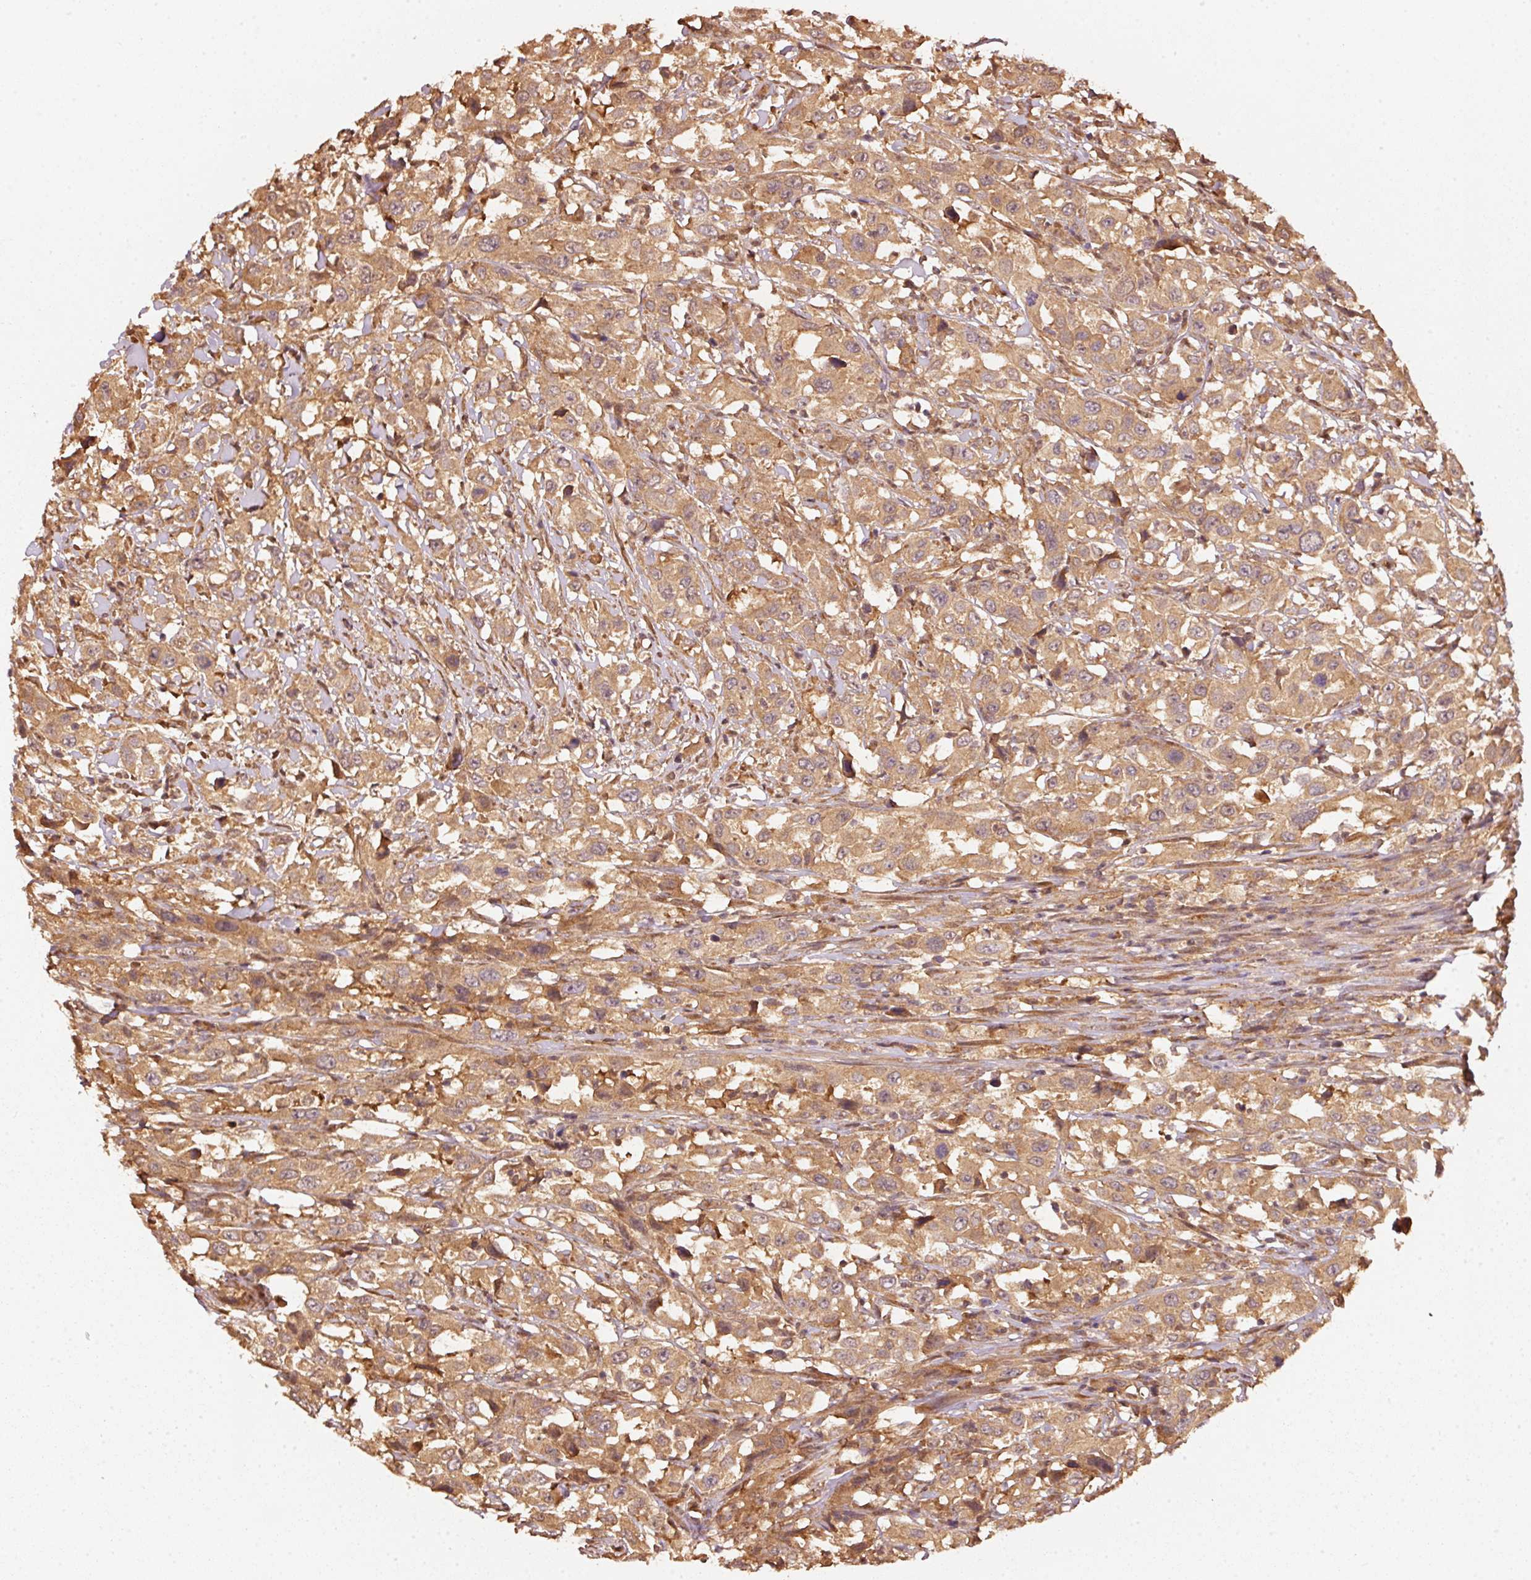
{"staining": {"intensity": "moderate", "quantity": ">75%", "location": "cytoplasmic/membranous"}, "tissue": "urothelial cancer", "cell_type": "Tumor cells", "image_type": "cancer", "snomed": [{"axis": "morphology", "description": "Urothelial carcinoma, High grade"}, {"axis": "topography", "description": "Urinary bladder"}], "caption": "Human urothelial cancer stained with a brown dye exhibits moderate cytoplasmic/membranous positive expression in about >75% of tumor cells.", "gene": "STAU1", "patient": {"sex": "male", "age": 61}}